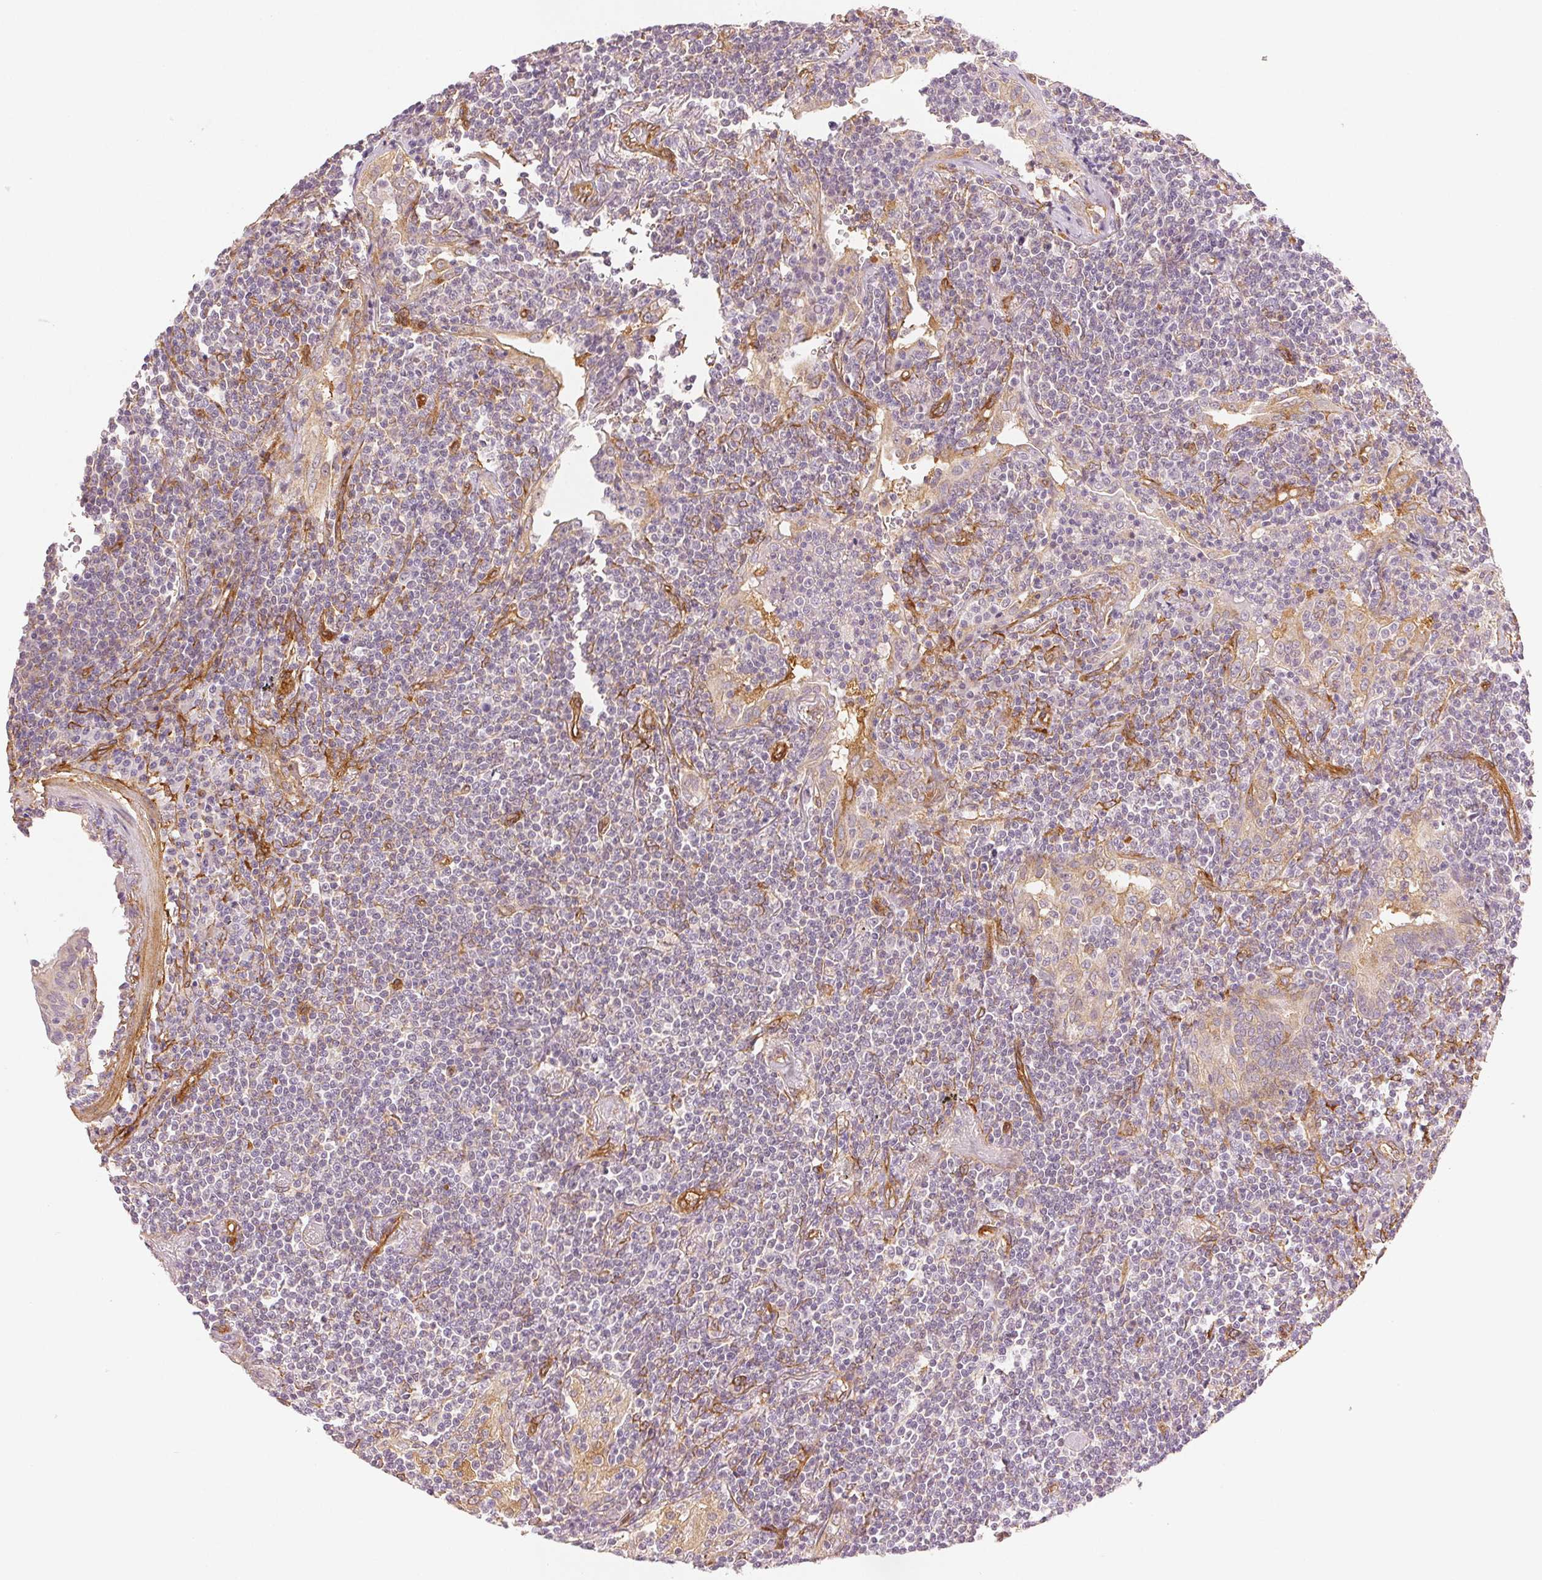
{"staining": {"intensity": "negative", "quantity": "none", "location": "none"}, "tissue": "lymphoma", "cell_type": "Tumor cells", "image_type": "cancer", "snomed": [{"axis": "morphology", "description": "Malignant lymphoma, non-Hodgkin's type, Low grade"}, {"axis": "topography", "description": "Lung"}], "caption": "This is an IHC micrograph of lymphoma. There is no expression in tumor cells.", "gene": "DIAPH2", "patient": {"sex": "female", "age": 71}}